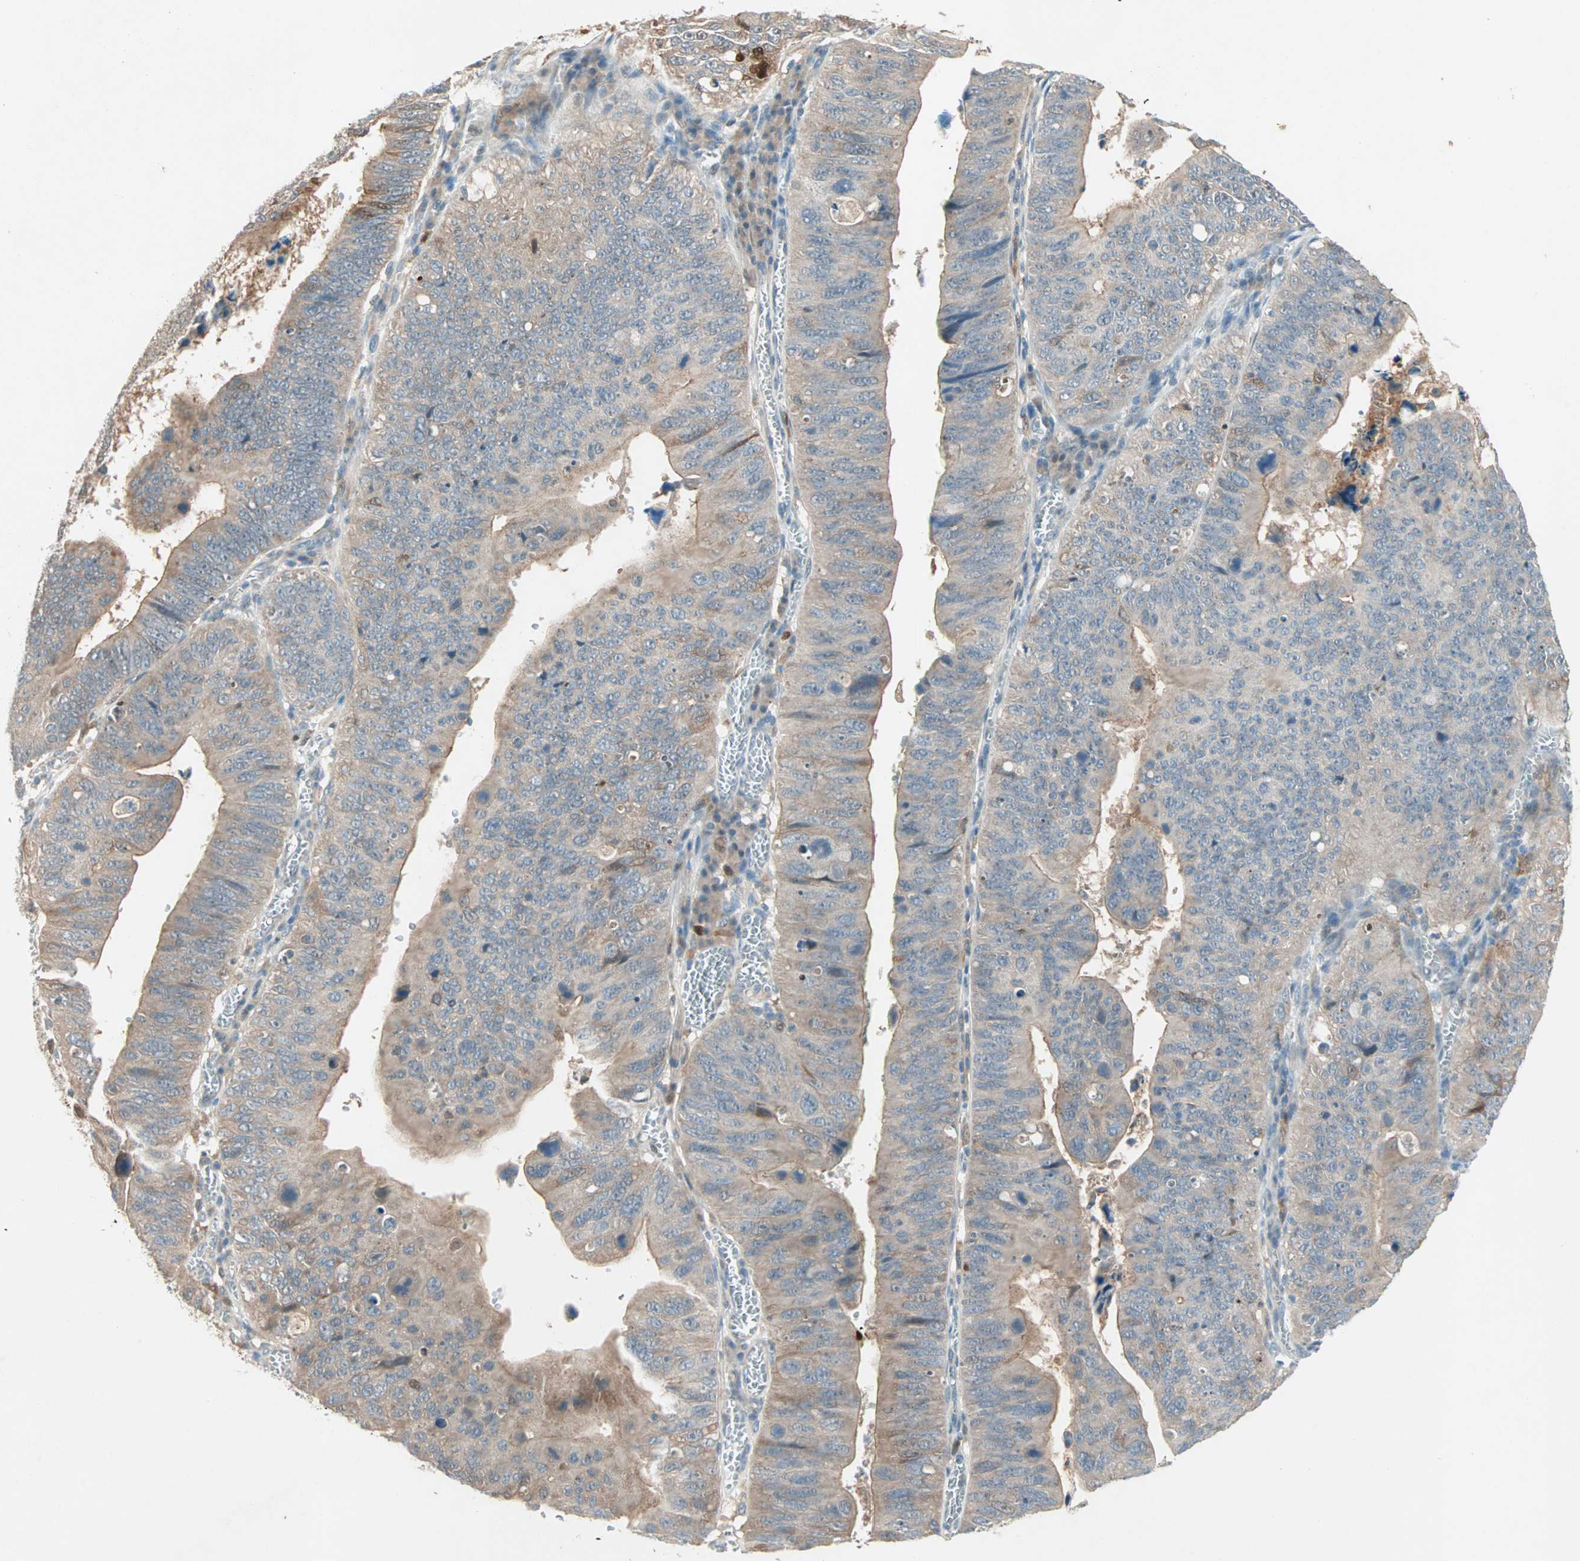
{"staining": {"intensity": "weak", "quantity": ">75%", "location": "cytoplasmic/membranous"}, "tissue": "stomach cancer", "cell_type": "Tumor cells", "image_type": "cancer", "snomed": [{"axis": "morphology", "description": "Adenocarcinoma, NOS"}, {"axis": "topography", "description": "Stomach"}], "caption": "There is low levels of weak cytoplasmic/membranous positivity in tumor cells of adenocarcinoma (stomach), as demonstrated by immunohistochemical staining (brown color).", "gene": "RTL6", "patient": {"sex": "male", "age": 59}}